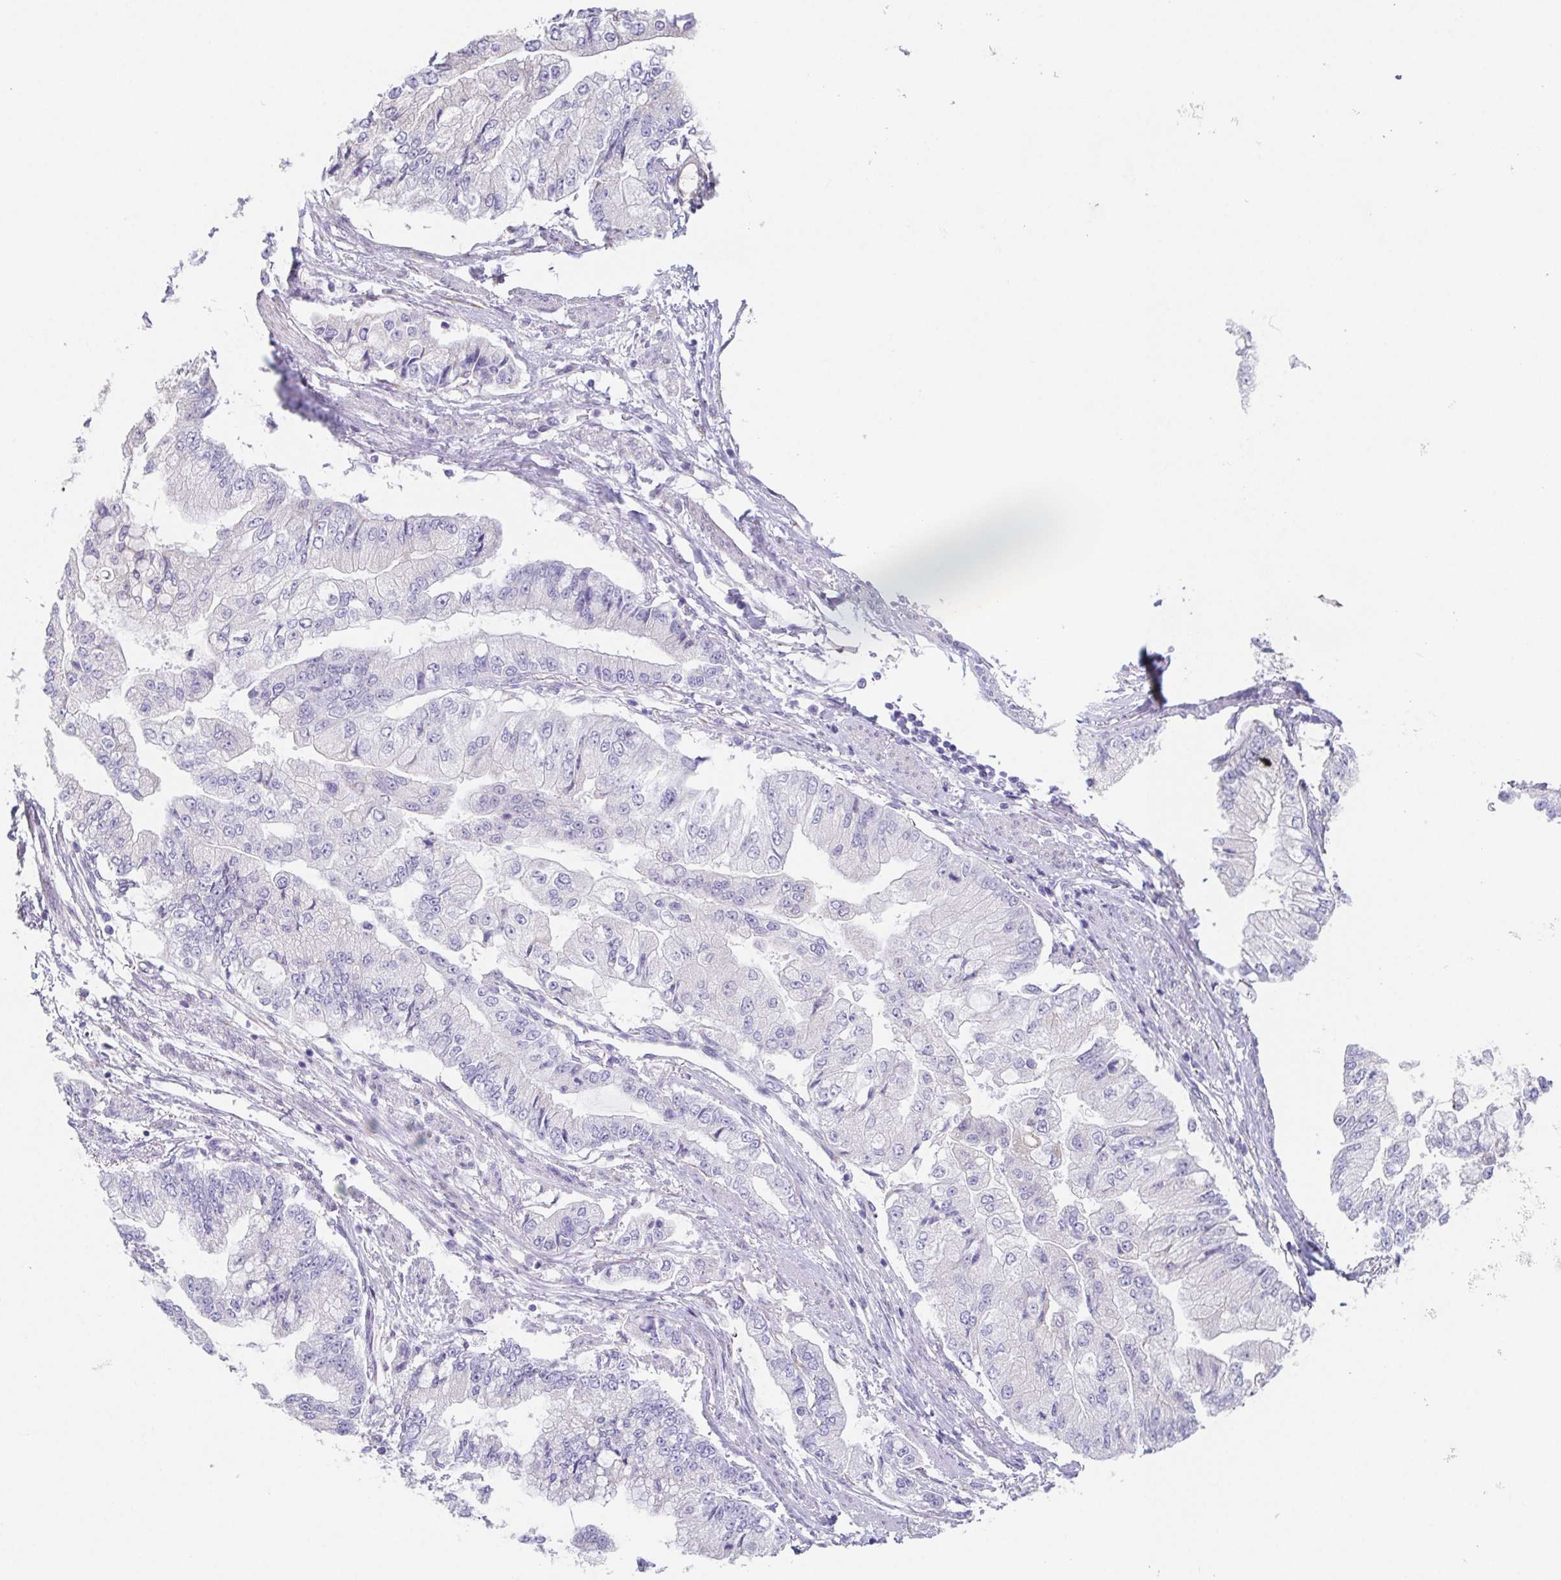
{"staining": {"intensity": "negative", "quantity": "none", "location": "none"}, "tissue": "stomach cancer", "cell_type": "Tumor cells", "image_type": "cancer", "snomed": [{"axis": "morphology", "description": "Adenocarcinoma, NOS"}, {"axis": "topography", "description": "Stomach, upper"}], "caption": "A high-resolution micrograph shows IHC staining of stomach adenocarcinoma, which reveals no significant staining in tumor cells.", "gene": "HDGFL1", "patient": {"sex": "female", "age": 74}}